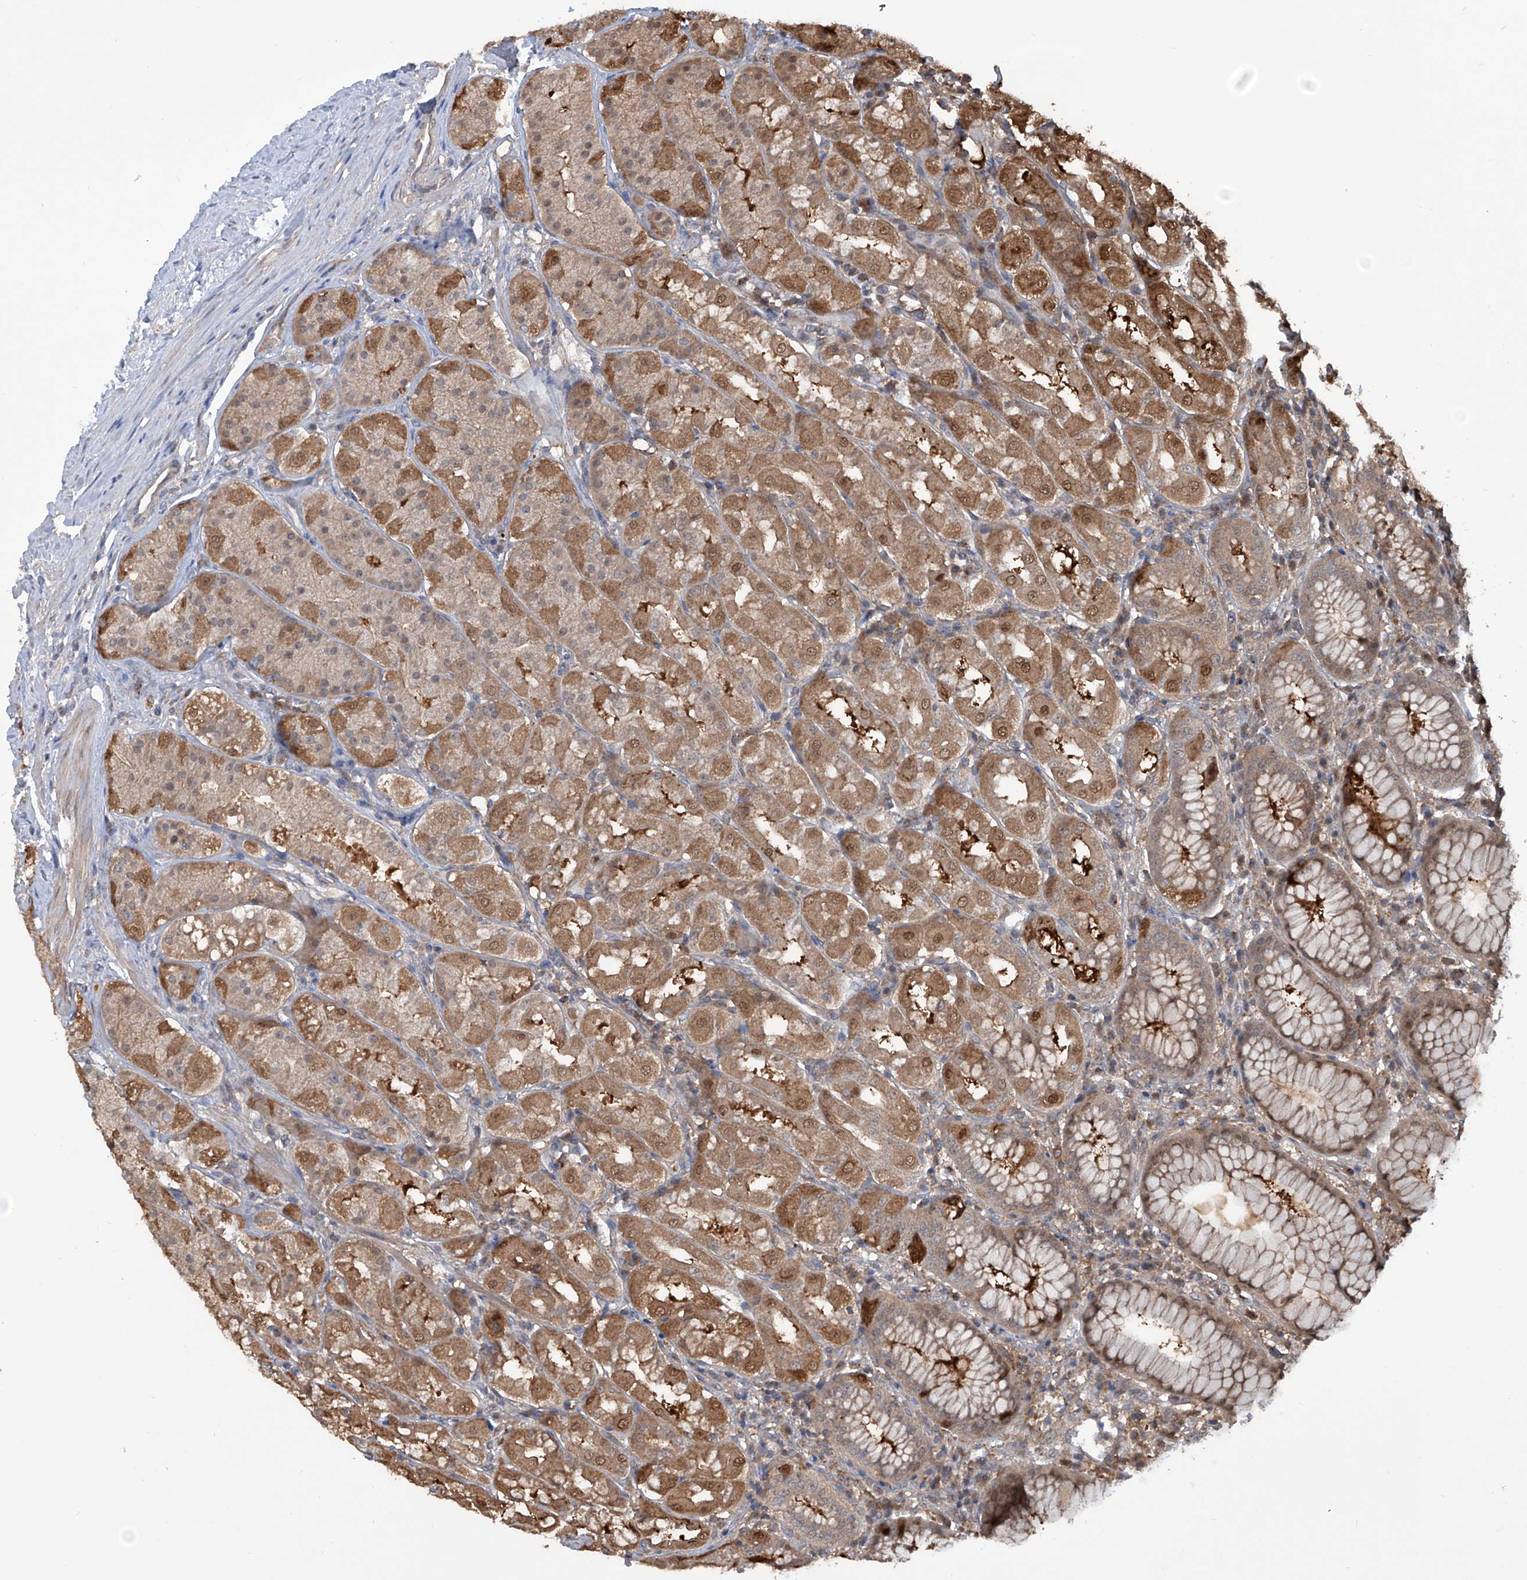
{"staining": {"intensity": "moderate", "quantity": "25%-75%", "location": "cytoplasmic/membranous,nuclear"}, "tissue": "stomach", "cell_type": "Glandular cells", "image_type": "normal", "snomed": [{"axis": "morphology", "description": "Normal tissue, NOS"}, {"axis": "topography", "description": "Stomach"}, {"axis": "topography", "description": "Stomach, lower"}], "caption": "Immunohistochemistry of normal stomach displays medium levels of moderate cytoplasmic/membranous,nuclear expression in approximately 25%-75% of glandular cells. The staining was performed using DAB to visualize the protein expression in brown, while the nuclei were stained in blue with hematoxylin (Magnification: 20x).", "gene": "HOXC8", "patient": {"sex": "female", "age": 56}}